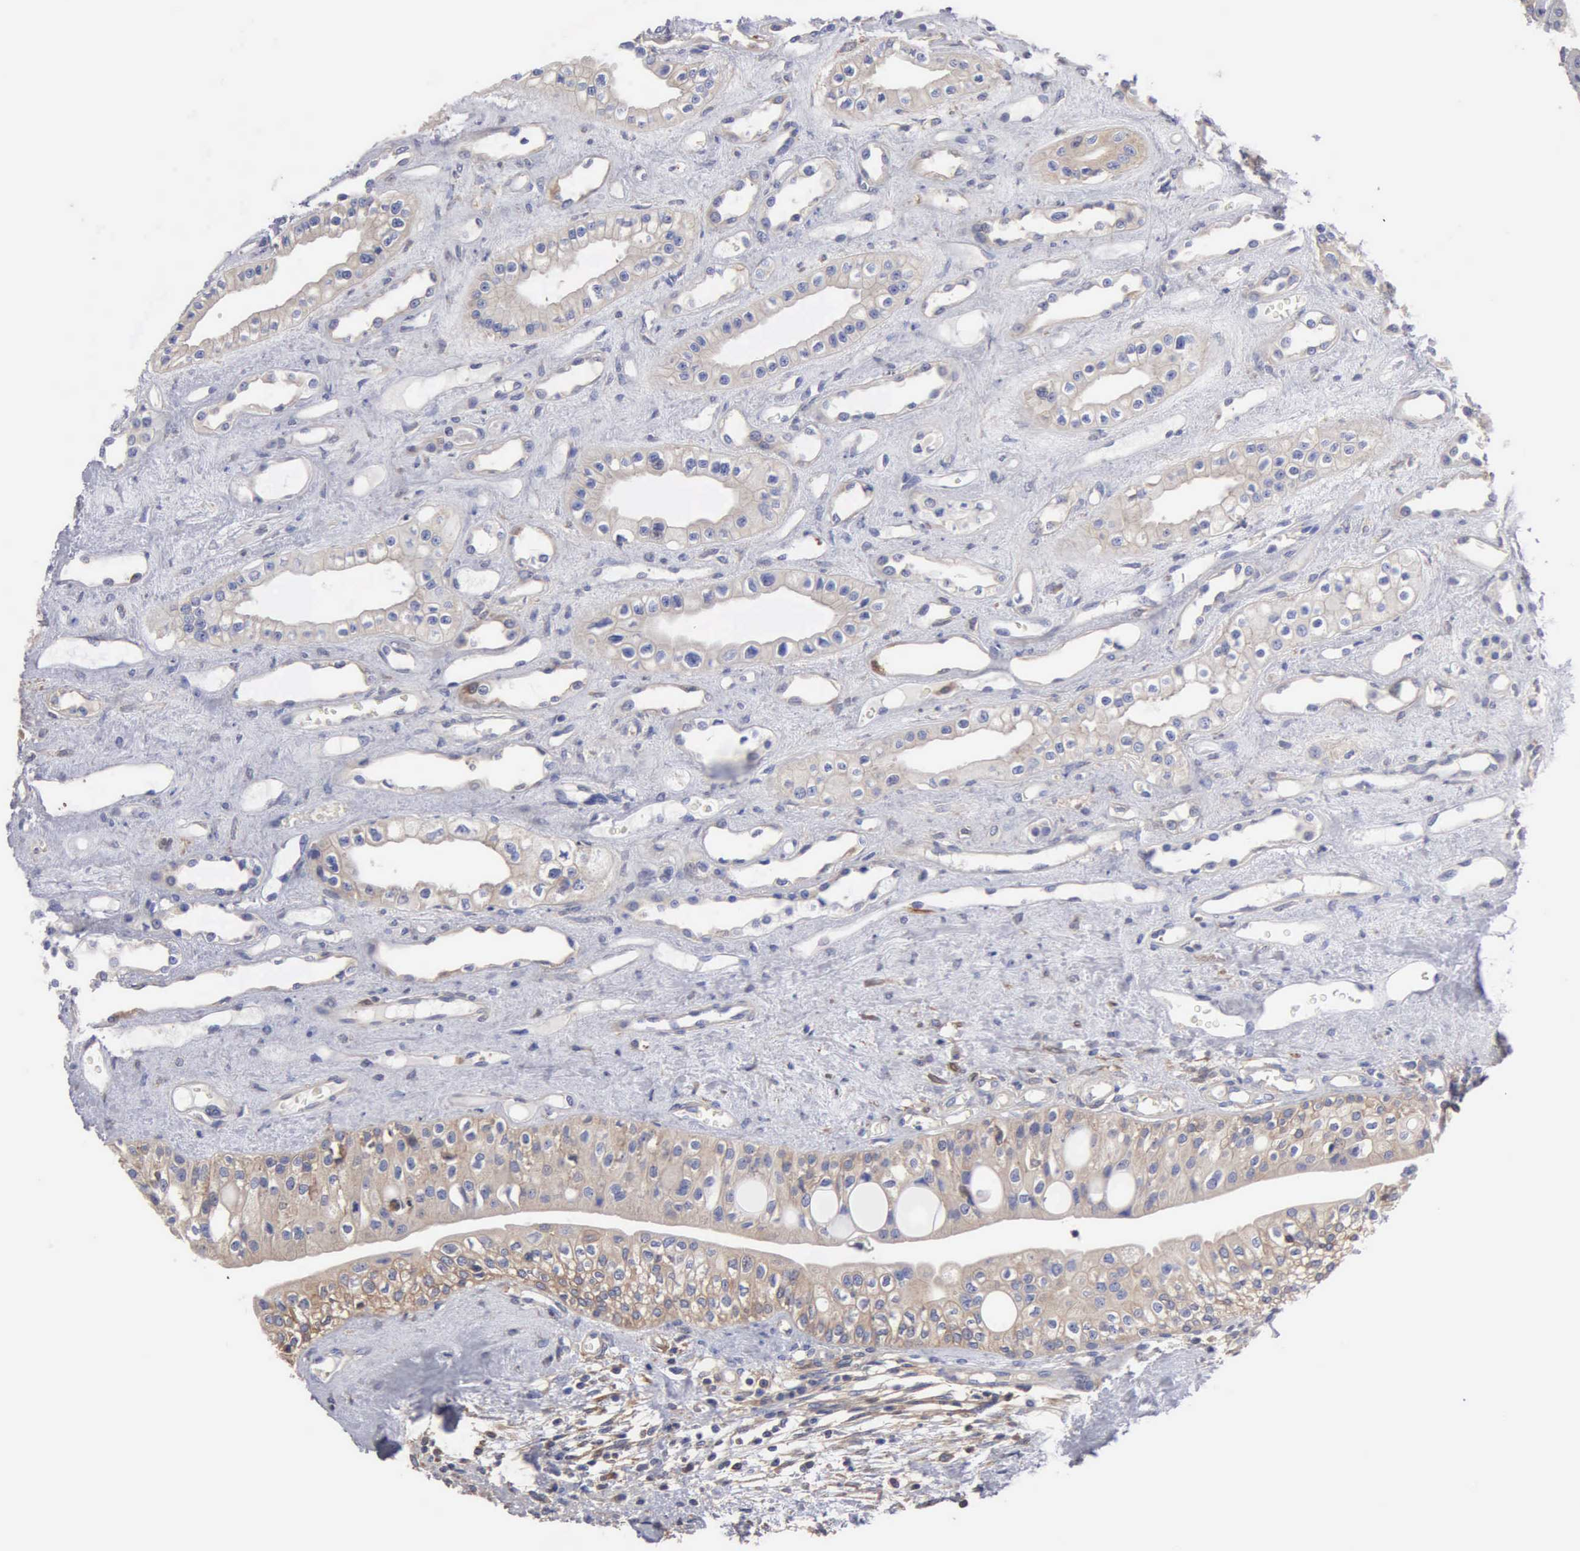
{"staining": {"intensity": "weak", "quantity": "25%-75%", "location": "cytoplasmic/membranous"}, "tissue": "urinary bladder", "cell_type": "Urothelial cells", "image_type": "normal", "snomed": [{"axis": "morphology", "description": "Normal tissue, NOS"}, {"axis": "topography", "description": "Kidney"}, {"axis": "topography", "description": "Urinary bladder"}], "caption": "Benign urinary bladder displays weak cytoplasmic/membranous positivity in approximately 25%-75% of urothelial cells.", "gene": "G6PD", "patient": {"sex": "male", "age": 67}}